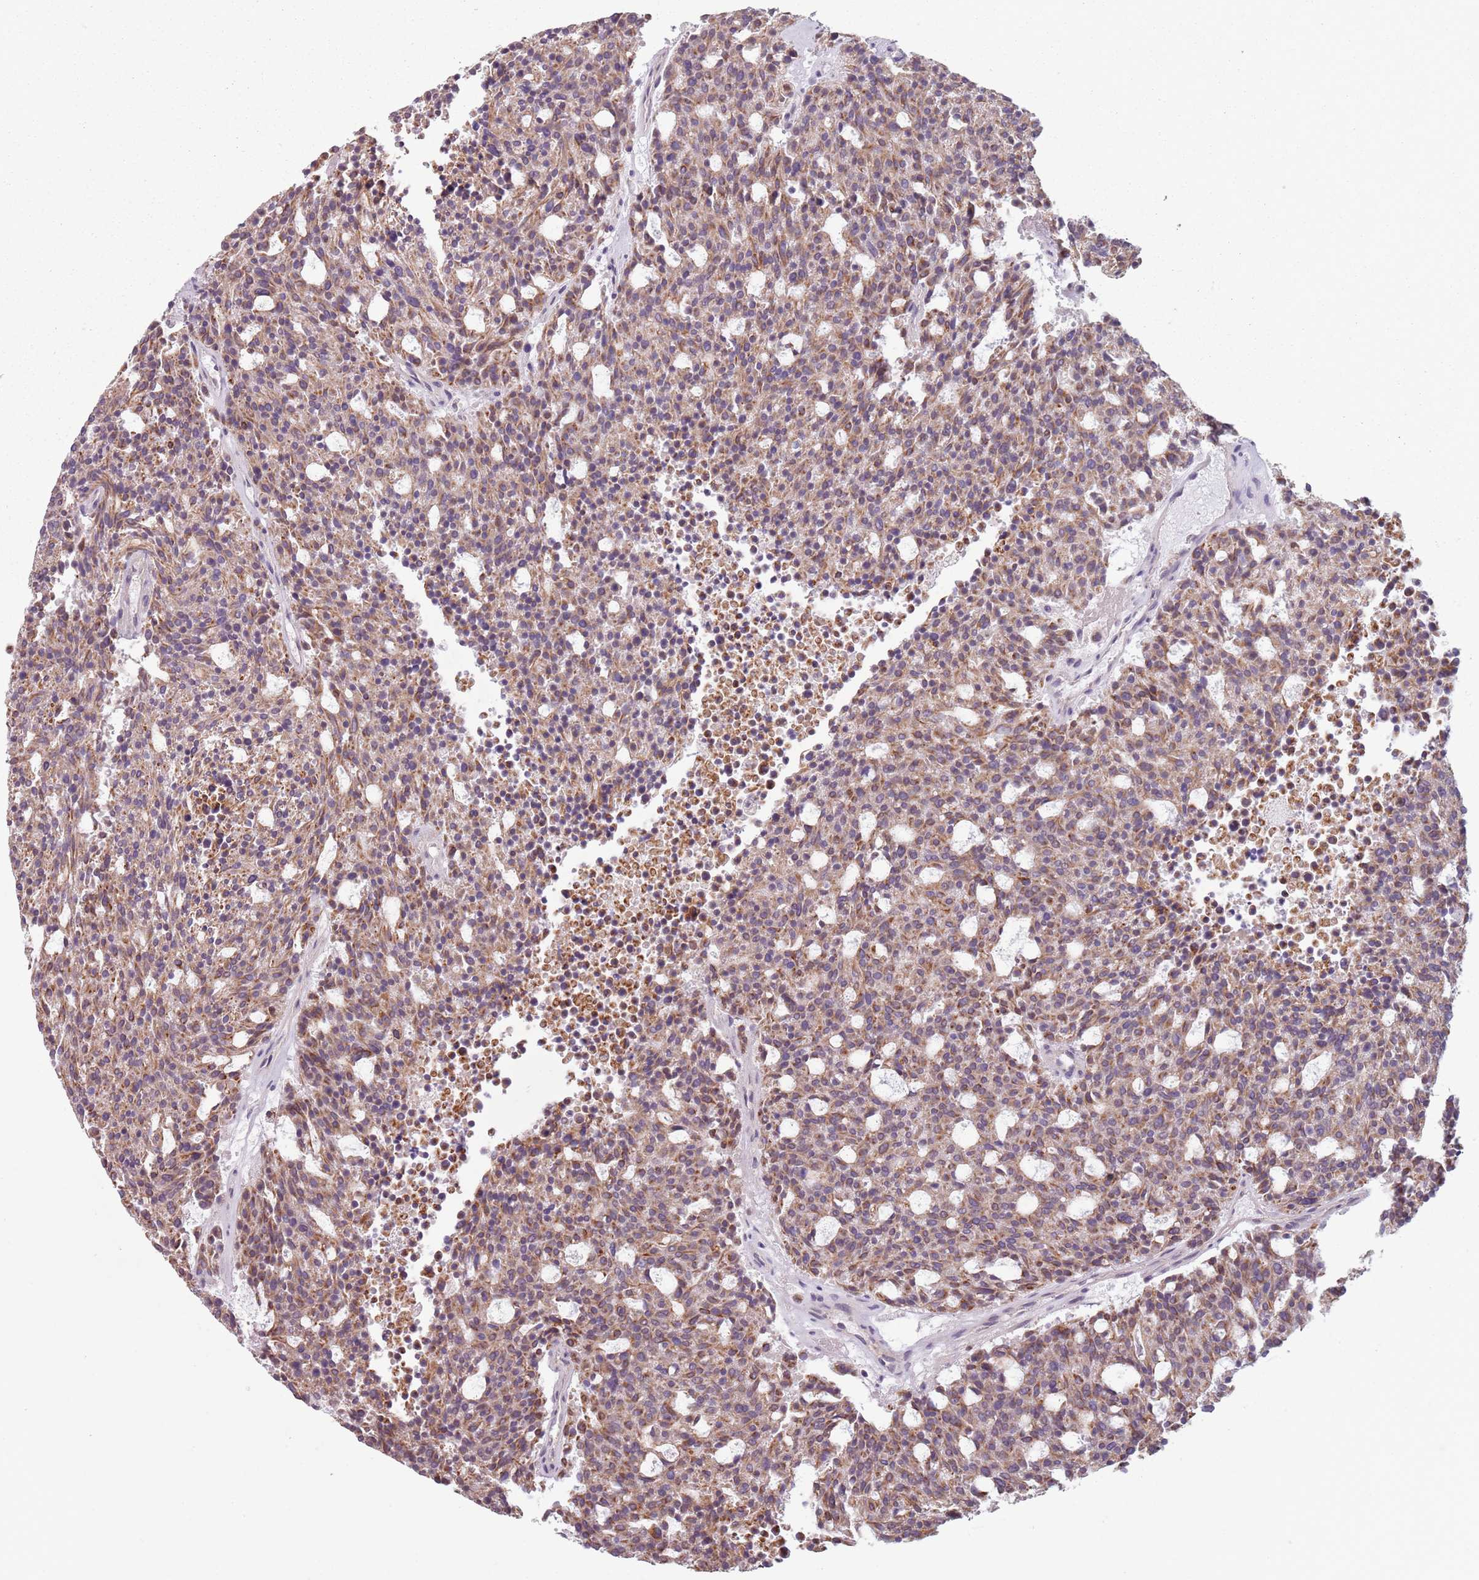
{"staining": {"intensity": "moderate", "quantity": ">75%", "location": "cytoplasmic/membranous"}, "tissue": "carcinoid", "cell_type": "Tumor cells", "image_type": "cancer", "snomed": [{"axis": "morphology", "description": "Carcinoid, malignant, NOS"}, {"axis": "topography", "description": "Pancreas"}], "caption": "Carcinoid (malignant) stained for a protein reveals moderate cytoplasmic/membranous positivity in tumor cells.", "gene": "TLCD2", "patient": {"sex": "female", "age": 54}}